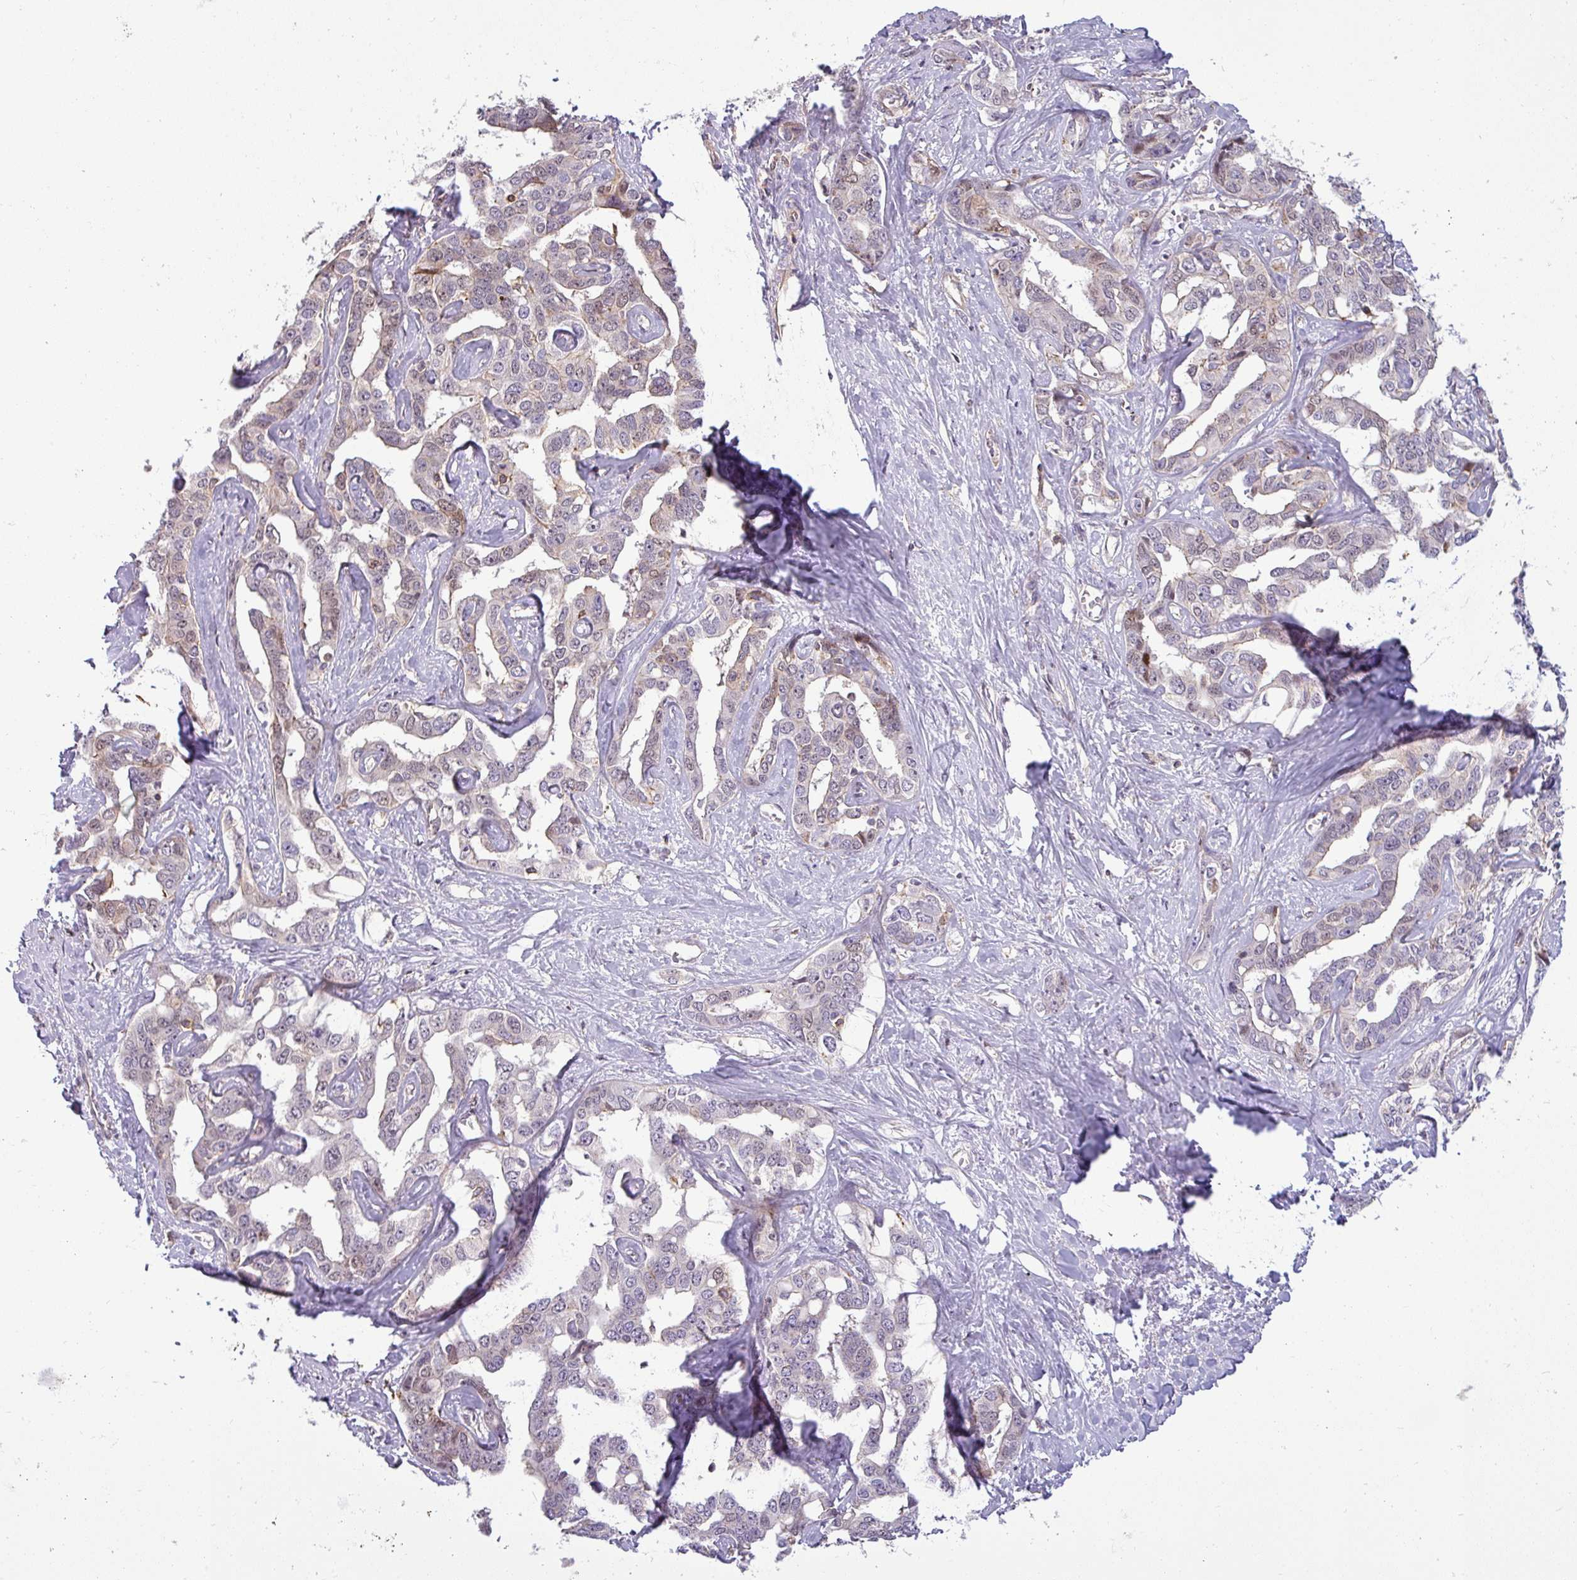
{"staining": {"intensity": "weak", "quantity": "<25%", "location": "cytoplasmic/membranous"}, "tissue": "liver cancer", "cell_type": "Tumor cells", "image_type": "cancer", "snomed": [{"axis": "morphology", "description": "Cholangiocarcinoma"}, {"axis": "topography", "description": "Liver"}], "caption": "IHC of liver cancer (cholangiocarcinoma) demonstrates no staining in tumor cells.", "gene": "ZNF835", "patient": {"sex": "male", "age": 59}}